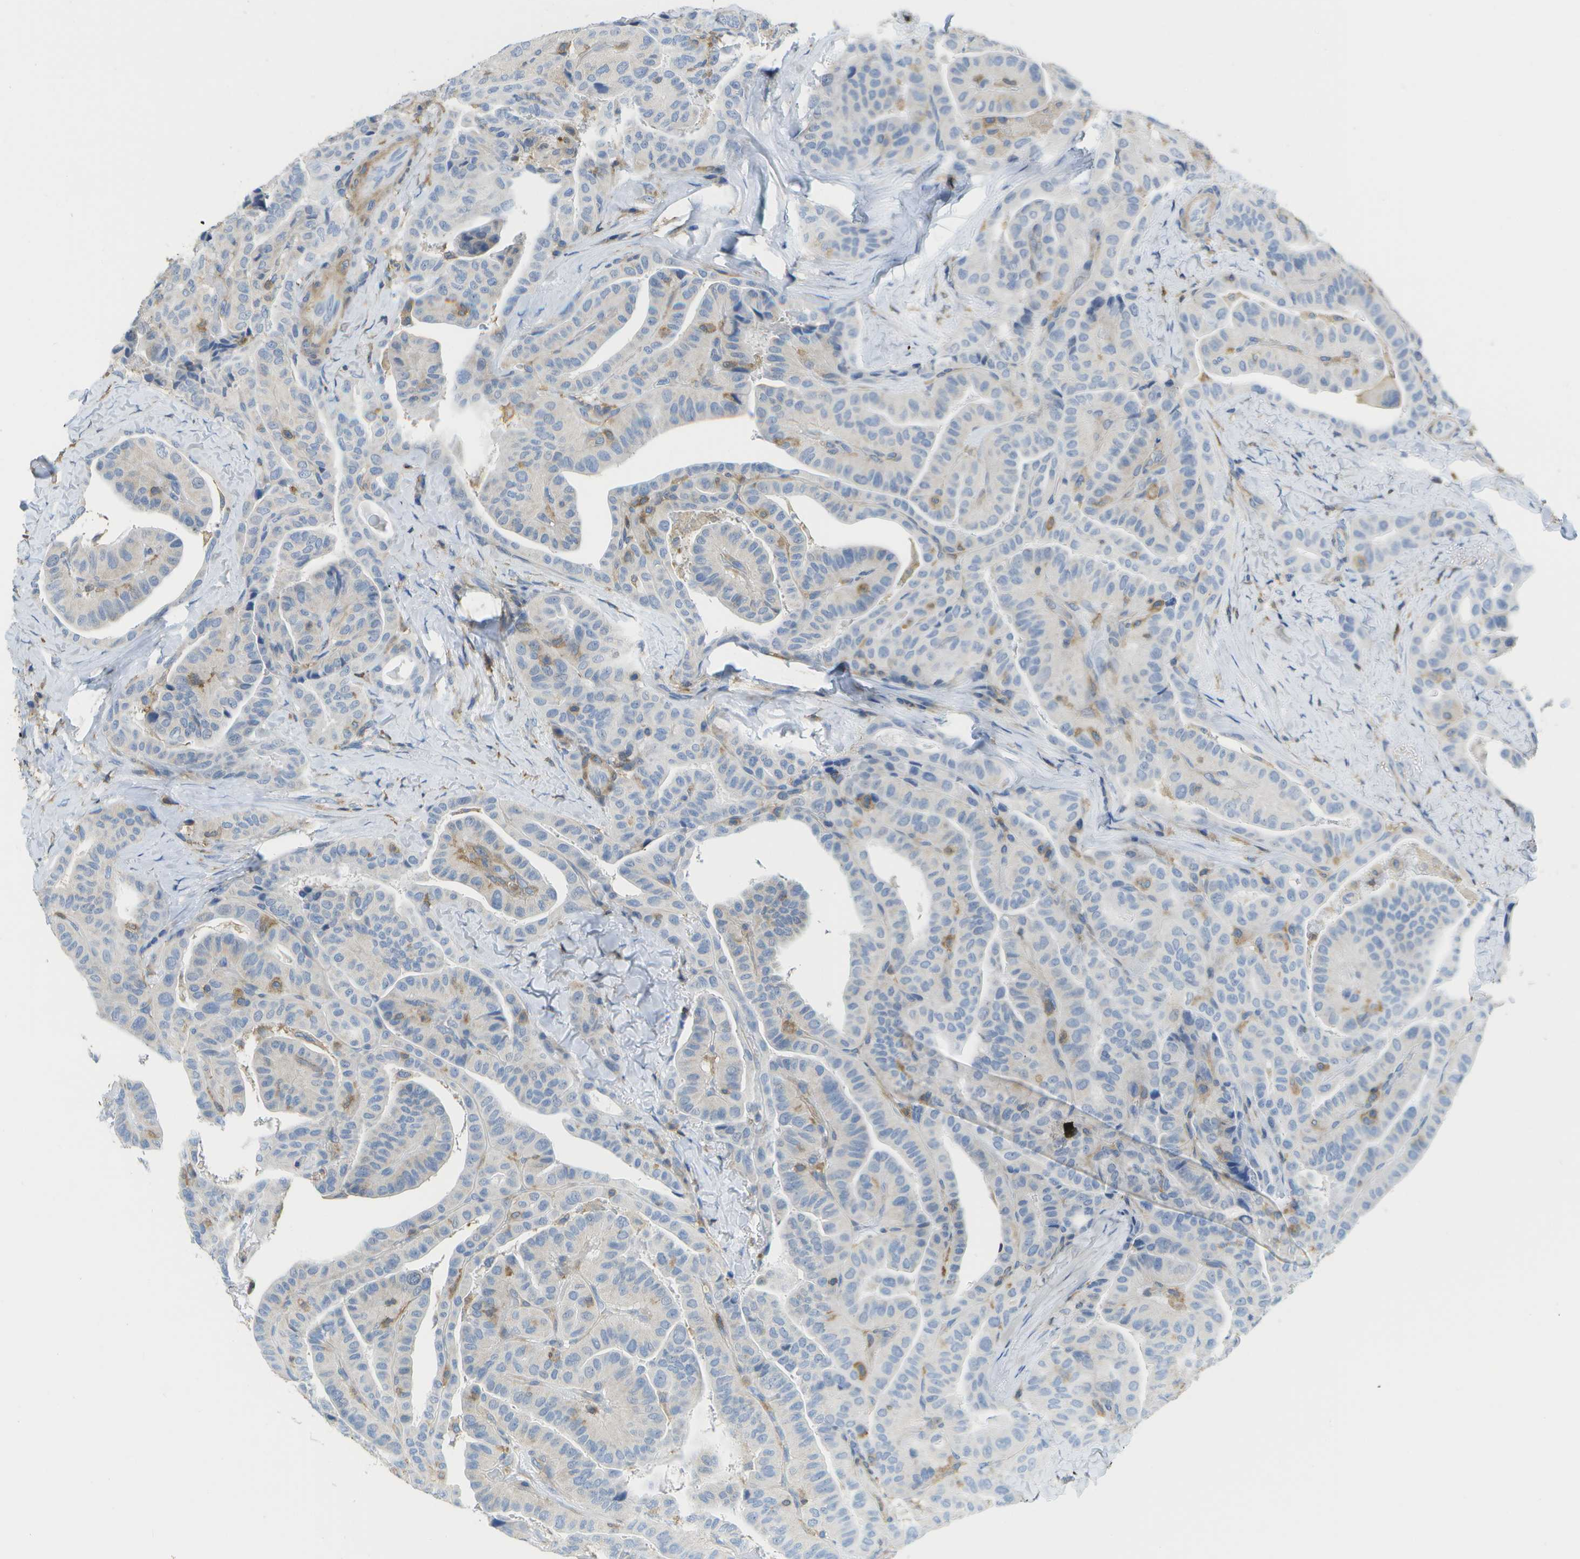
{"staining": {"intensity": "negative", "quantity": "none", "location": "none"}, "tissue": "thyroid cancer", "cell_type": "Tumor cells", "image_type": "cancer", "snomed": [{"axis": "morphology", "description": "Papillary adenocarcinoma, NOS"}, {"axis": "topography", "description": "Thyroid gland"}], "caption": "Thyroid papillary adenocarcinoma was stained to show a protein in brown. There is no significant expression in tumor cells. (Brightfield microscopy of DAB immunohistochemistry at high magnification).", "gene": "RCSD1", "patient": {"sex": "male", "age": 77}}